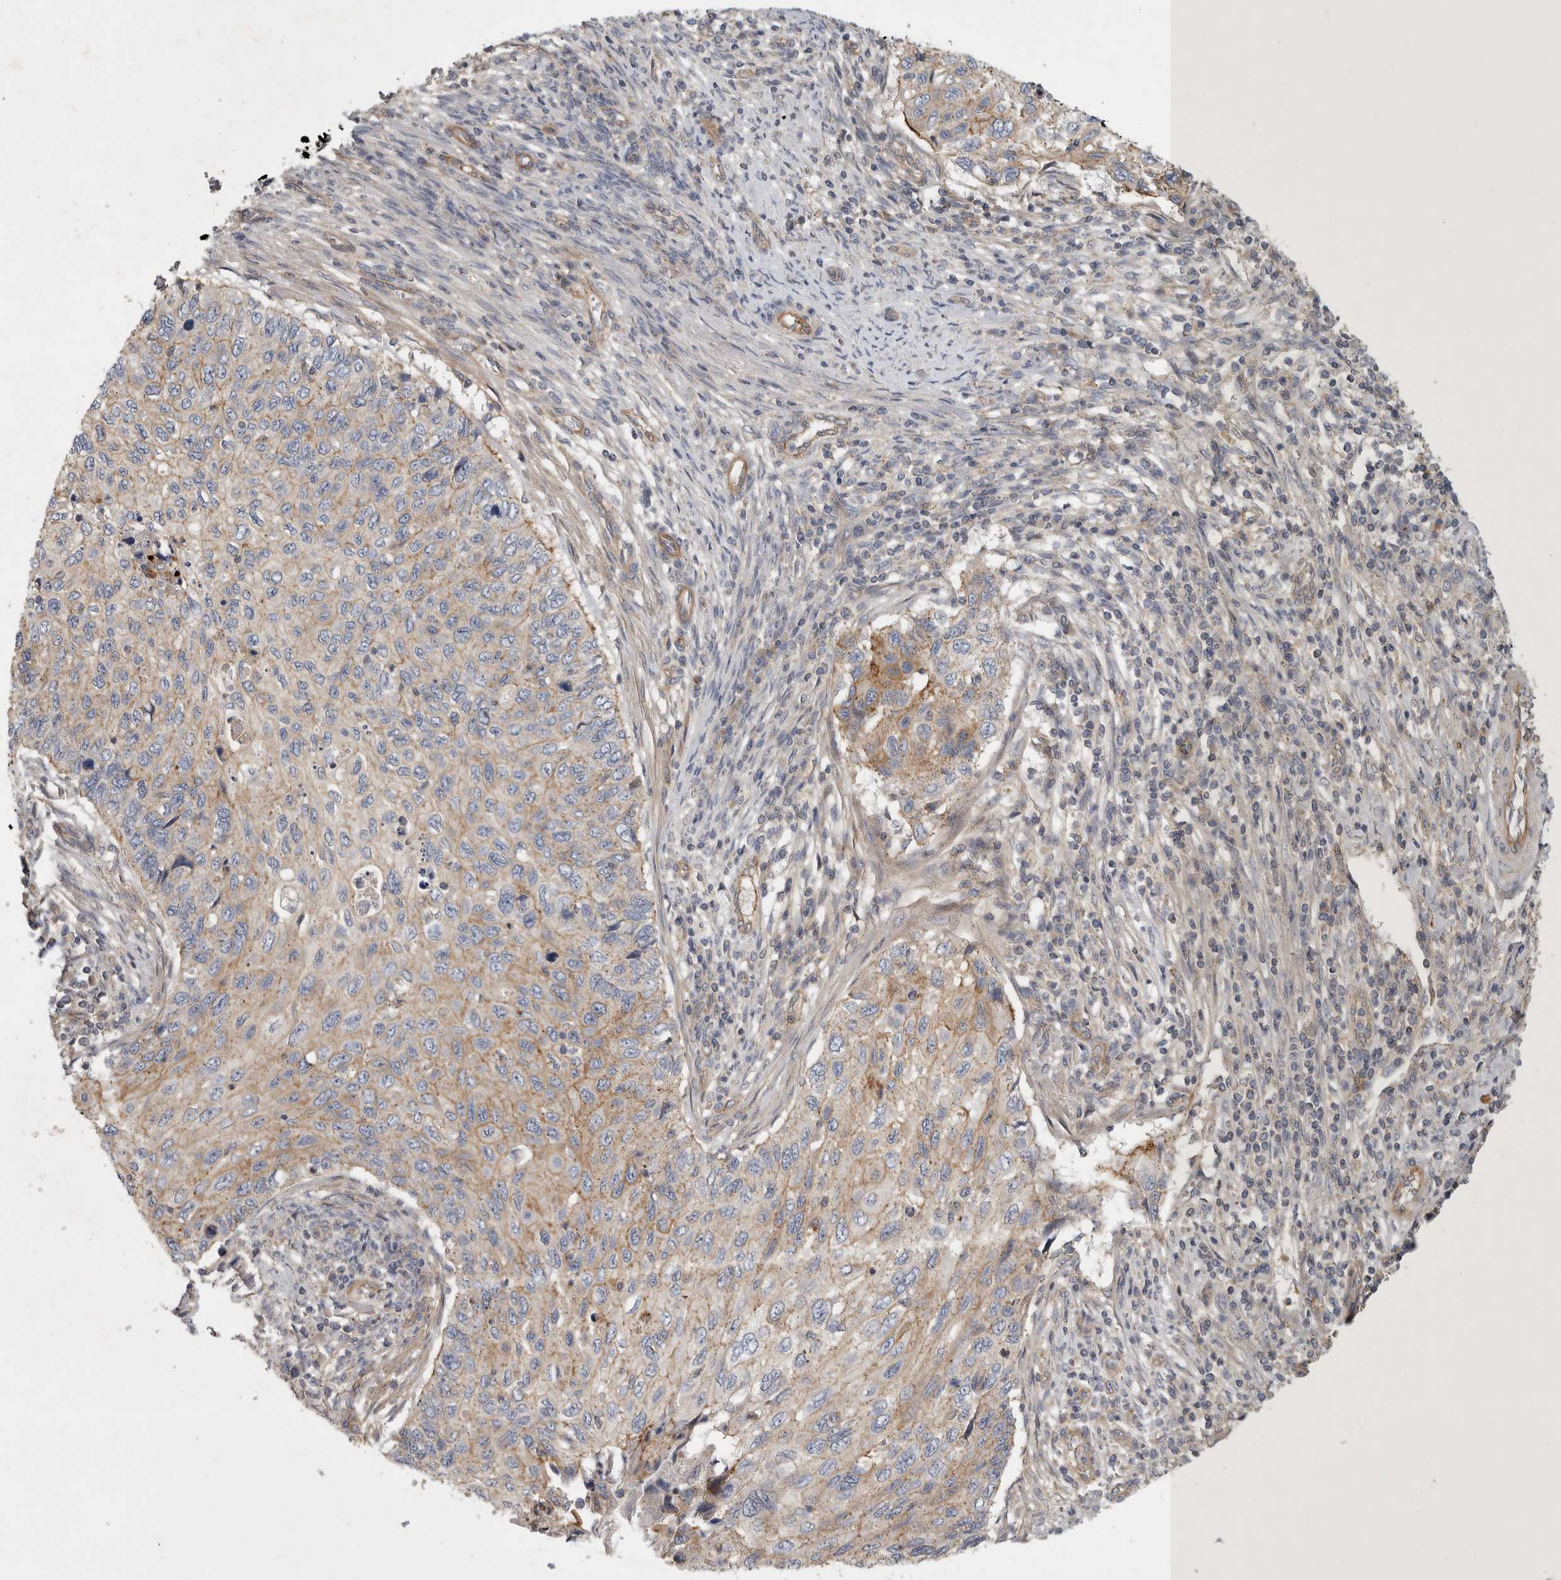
{"staining": {"intensity": "weak", "quantity": "25%-75%", "location": "cytoplasmic/membranous"}, "tissue": "cervical cancer", "cell_type": "Tumor cells", "image_type": "cancer", "snomed": [{"axis": "morphology", "description": "Squamous cell carcinoma, NOS"}, {"axis": "topography", "description": "Cervix"}], "caption": "Weak cytoplasmic/membranous expression for a protein is seen in about 25%-75% of tumor cells of cervical cancer using immunohistochemistry.", "gene": "MLPH", "patient": {"sex": "female", "age": 70}}